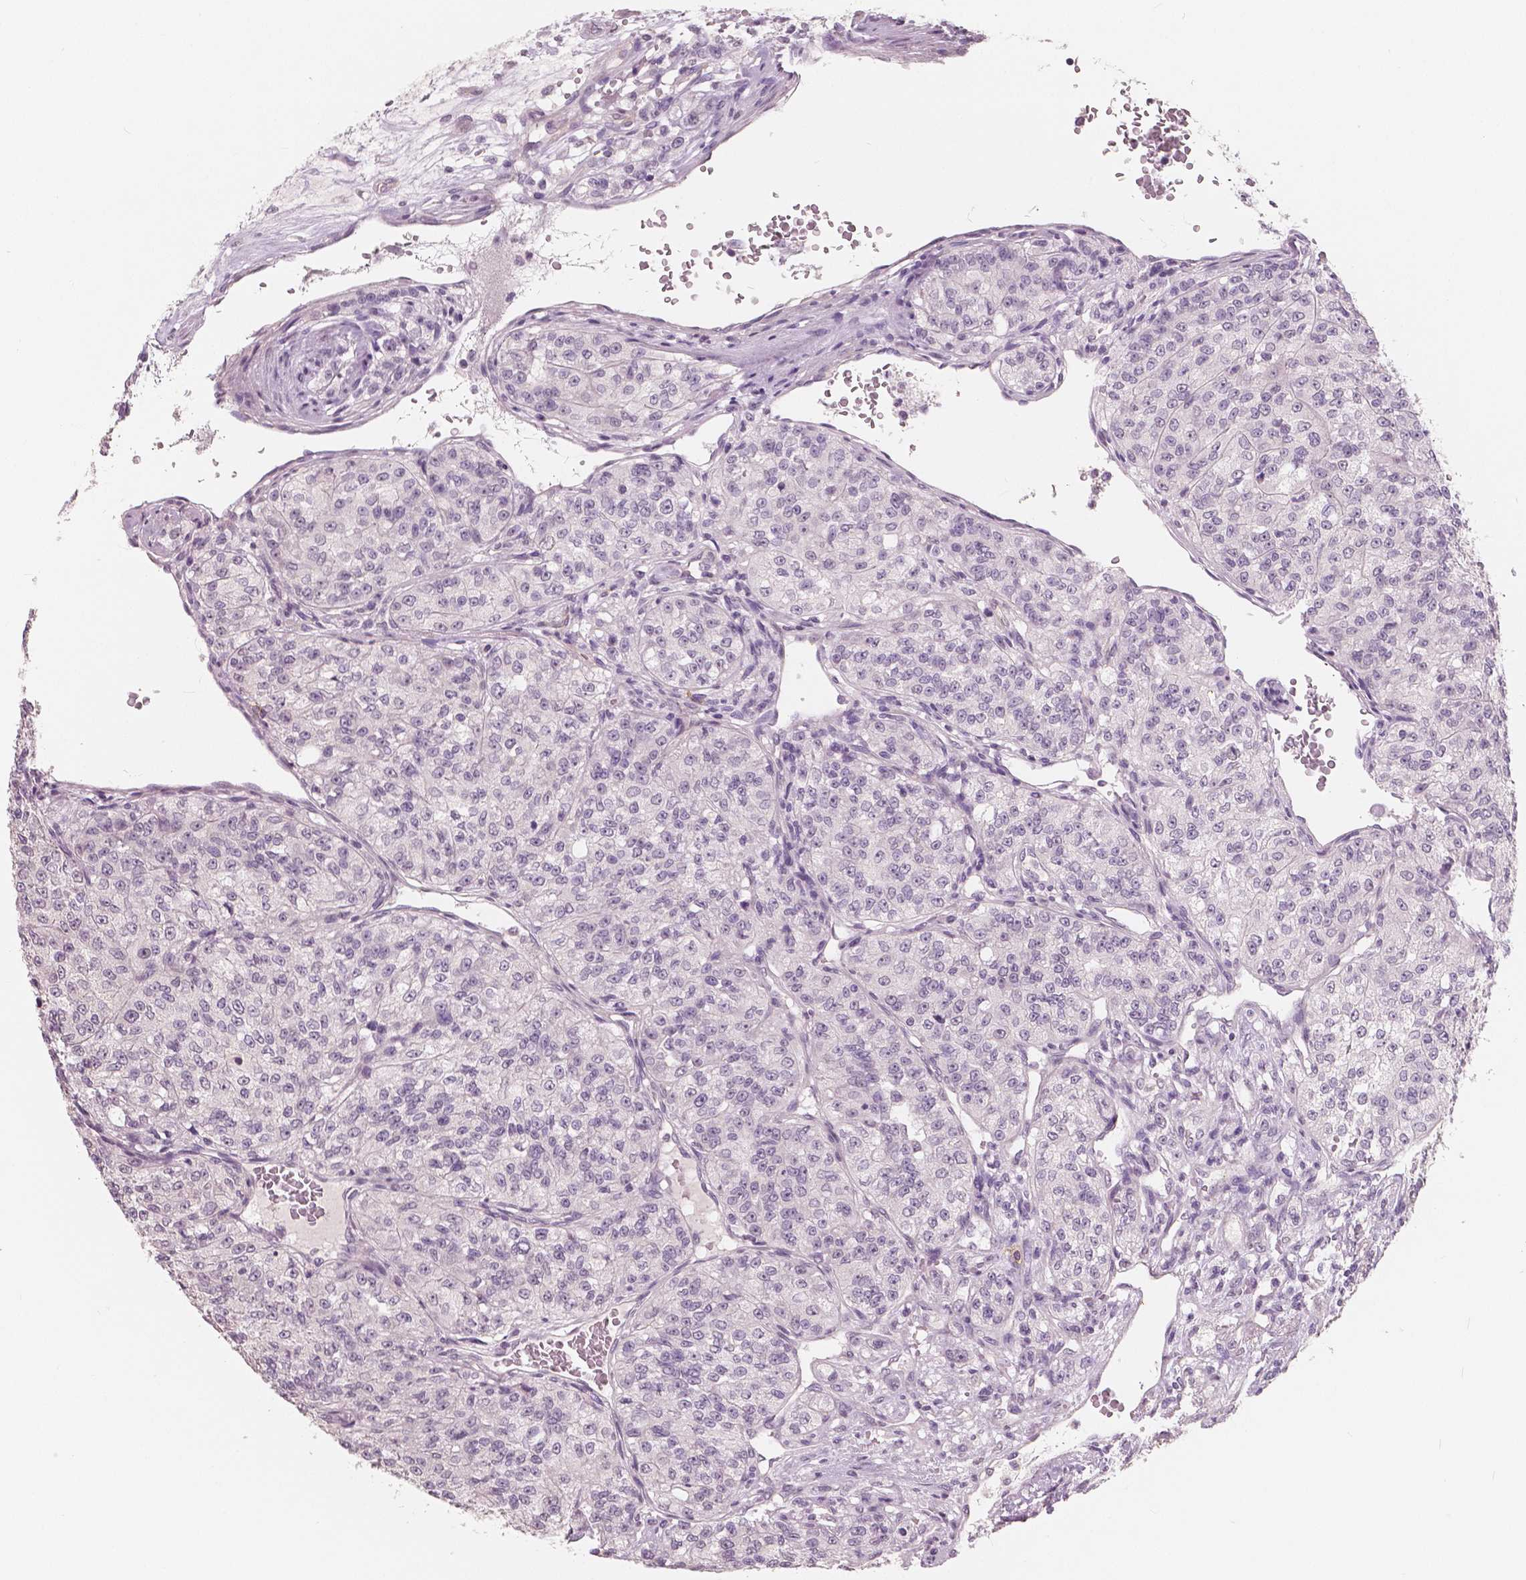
{"staining": {"intensity": "negative", "quantity": "none", "location": "none"}, "tissue": "renal cancer", "cell_type": "Tumor cells", "image_type": "cancer", "snomed": [{"axis": "morphology", "description": "Adenocarcinoma, NOS"}, {"axis": "topography", "description": "Kidney"}], "caption": "Renal cancer (adenocarcinoma) was stained to show a protein in brown. There is no significant positivity in tumor cells.", "gene": "KIT", "patient": {"sex": "female", "age": 63}}